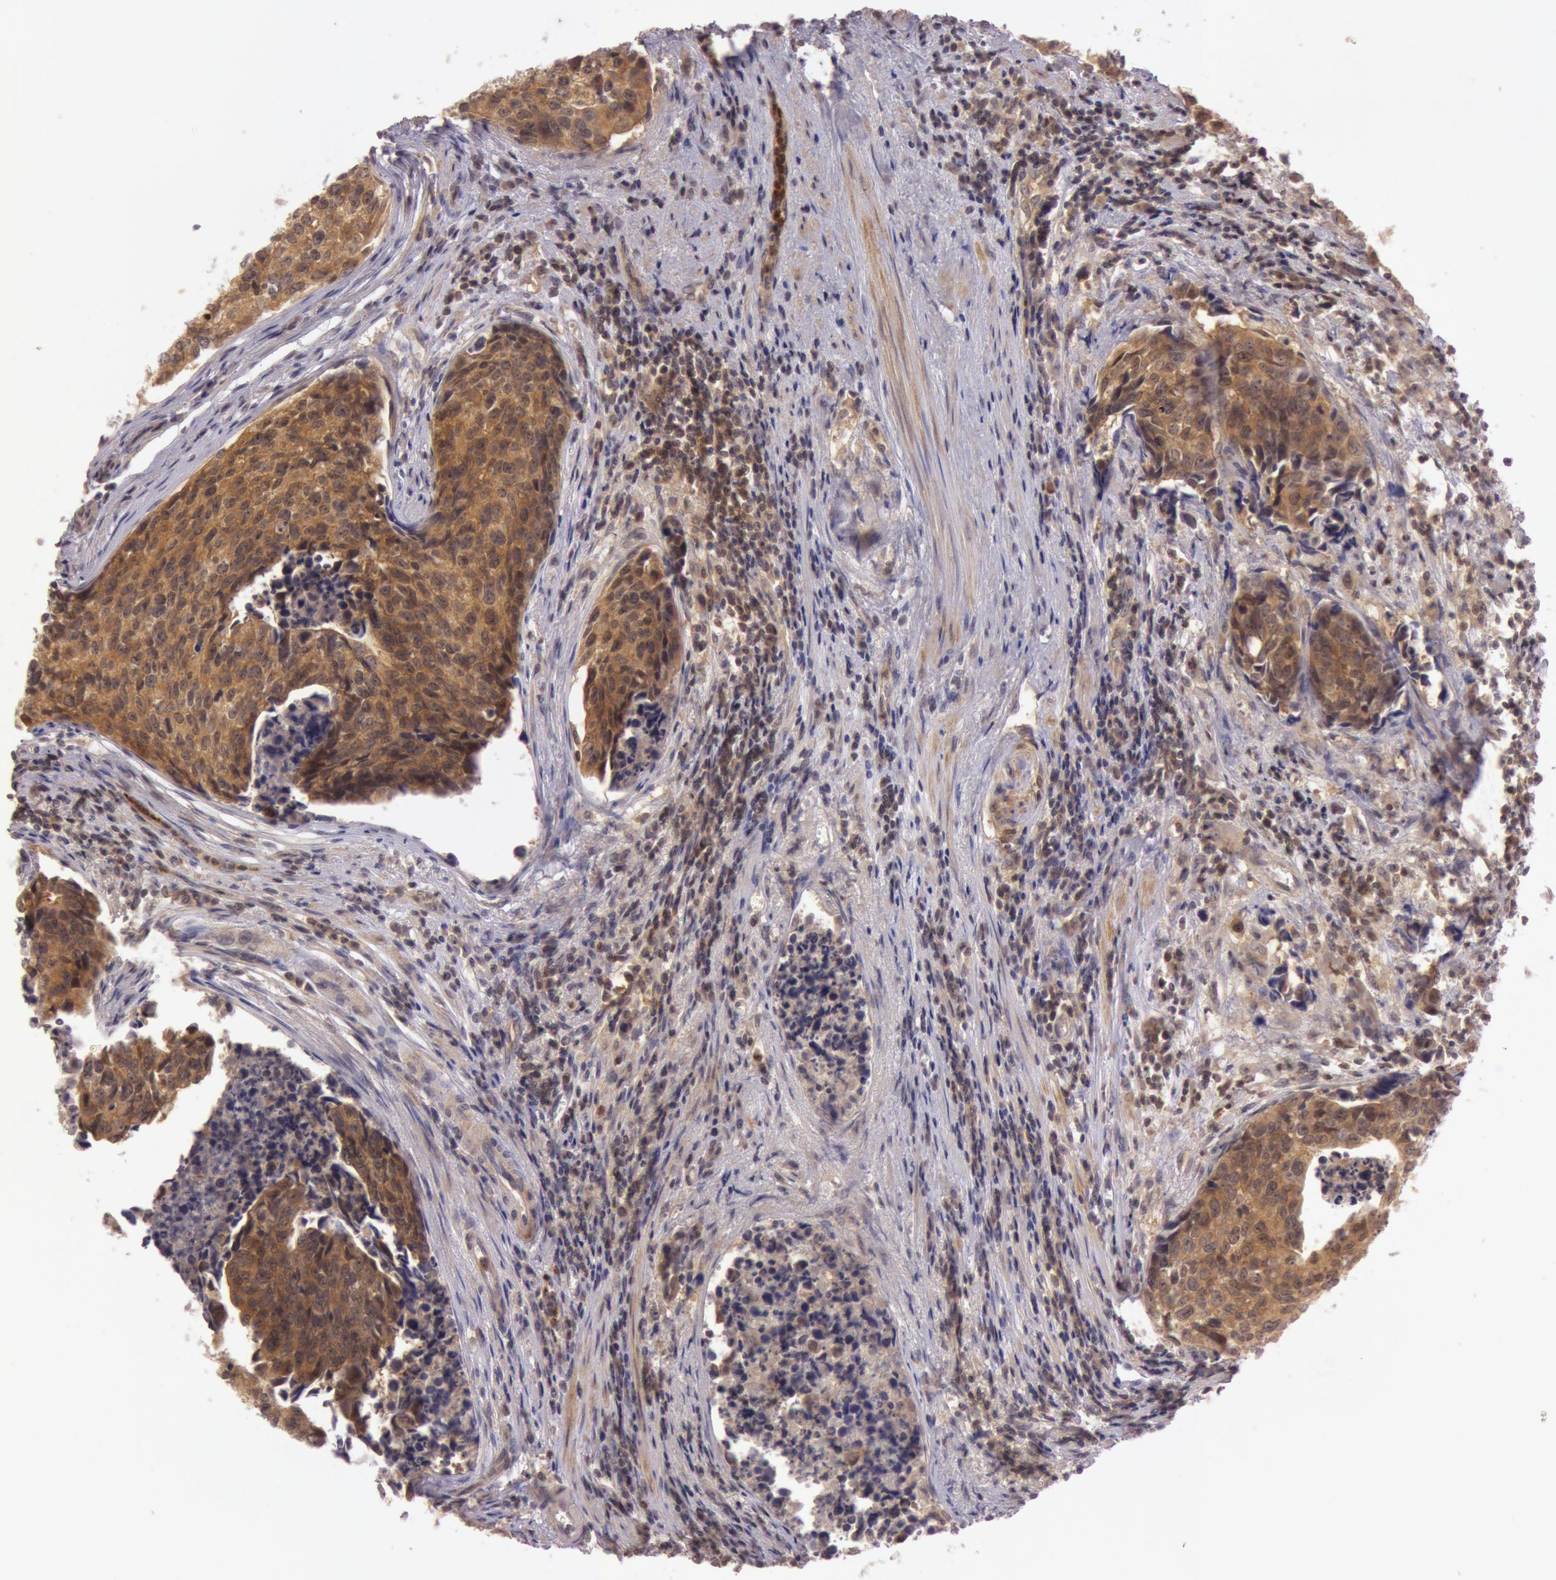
{"staining": {"intensity": "strong", "quantity": ">75%", "location": "cytoplasmic/membranous"}, "tissue": "urothelial cancer", "cell_type": "Tumor cells", "image_type": "cancer", "snomed": [{"axis": "morphology", "description": "Urothelial carcinoma, High grade"}, {"axis": "topography", "description": "Urinary bladder"}], "caption": "Protein expression analysis of human high-grade urothelial carcinoma reveals strong cytoplasmic/membranous positivity in about >75% of tumor cells.", "gene": "ATG2B", "patient": {"sex": "male", "age": 81}}